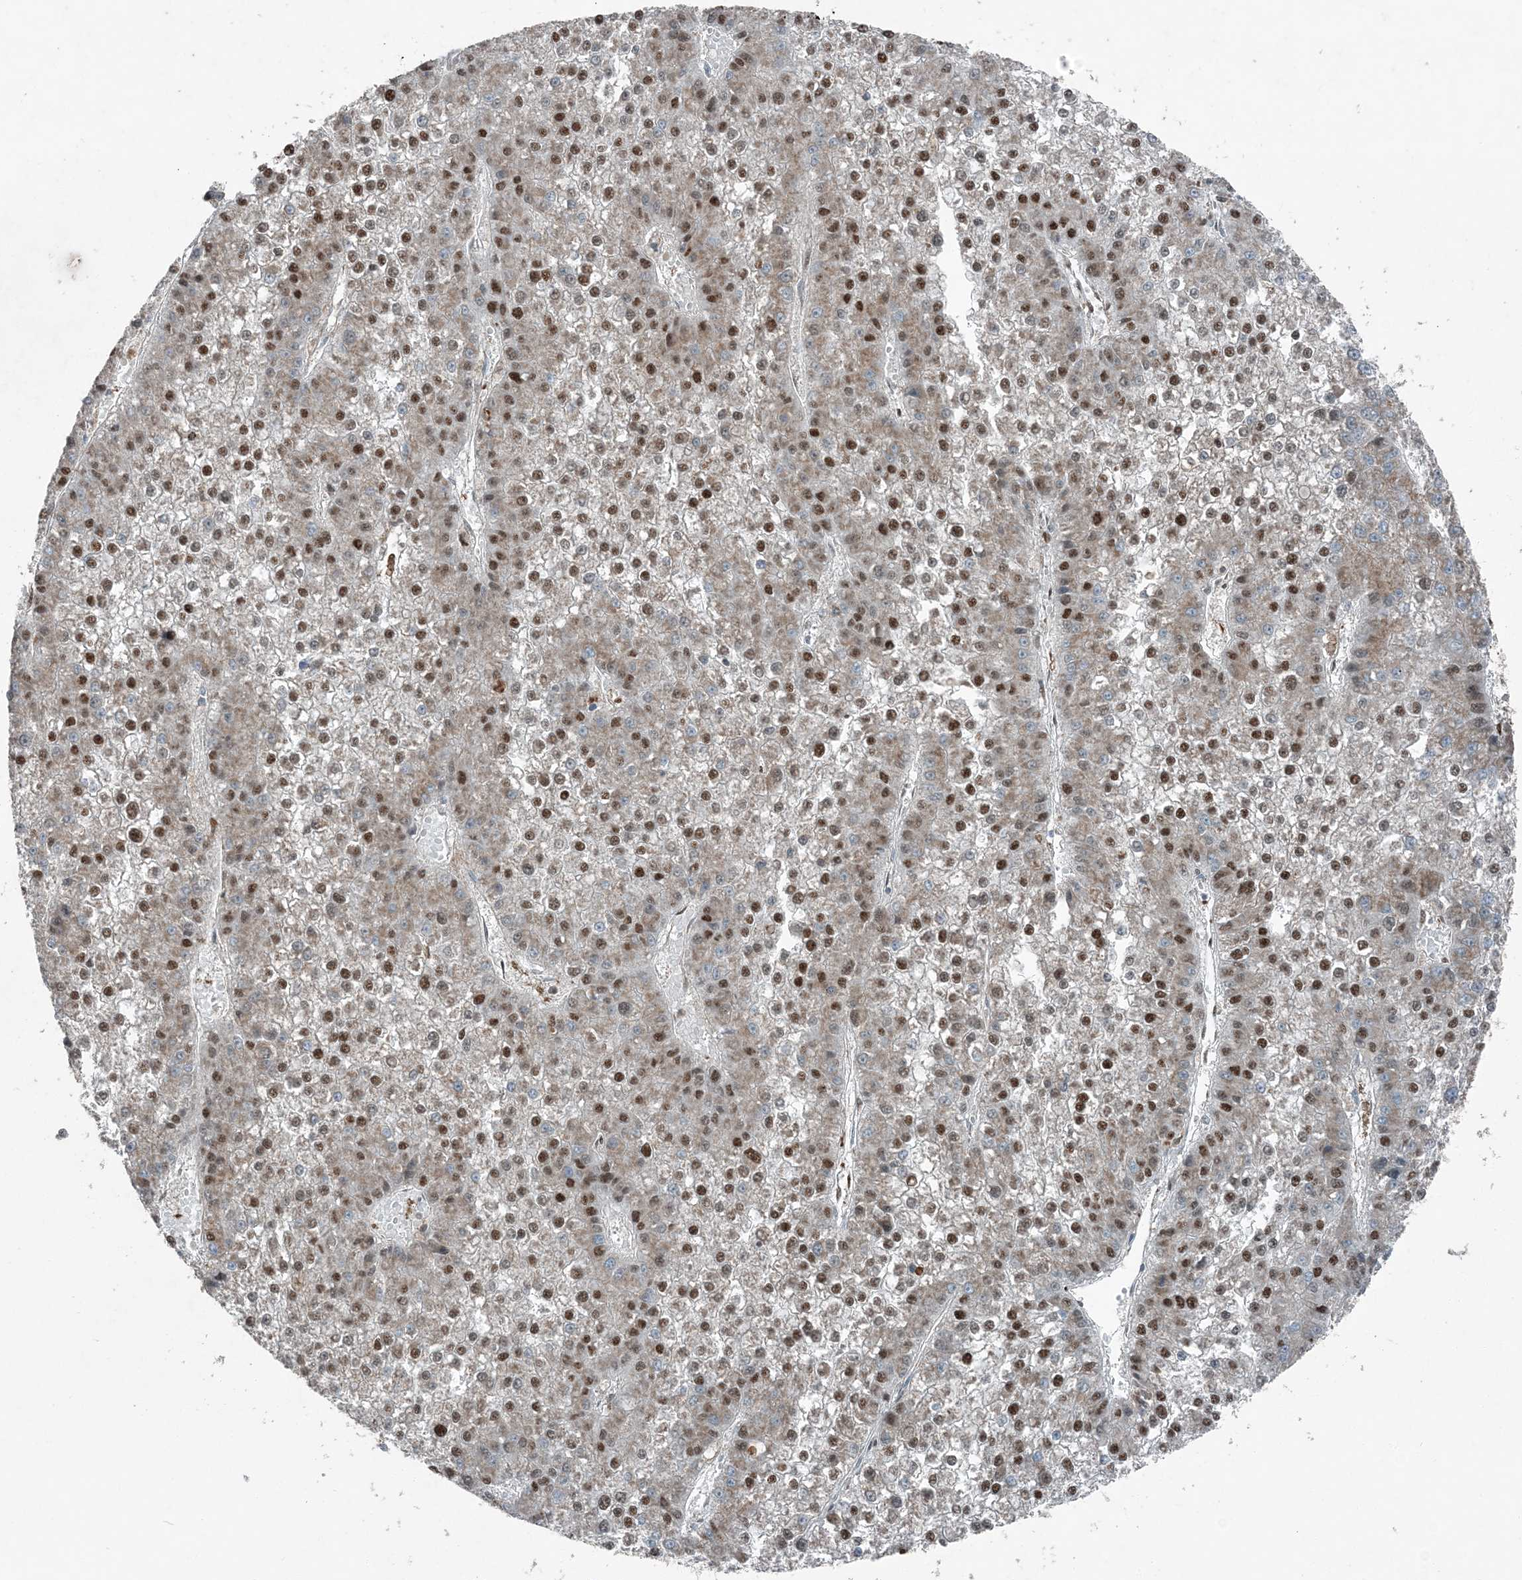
{"staining": {"intensity": "moderate", "quantity": ">75%", "location": "nuclear"}, "tissue": "liver cancer", "cell_type": "Tumor cells", "image_type": "cancer", "snomed": [{"axis": "morphology", "description": "Carcinoma, Hepatocellular, NOS"}, {"axis": "topography", "description": "Liver"}], "caption": "Protein expression analysis of human liver cancer (hepatocellular carcinoma) reveals moderate nuclear positivity in approximately >75% of tumor cells. Using DAB (brown) and hematoxylin (blue) stains, captured at high magnification using brightfield microscopy.", "gene": "TADA2B", "patient": {"sex": "female", "age": 73}}